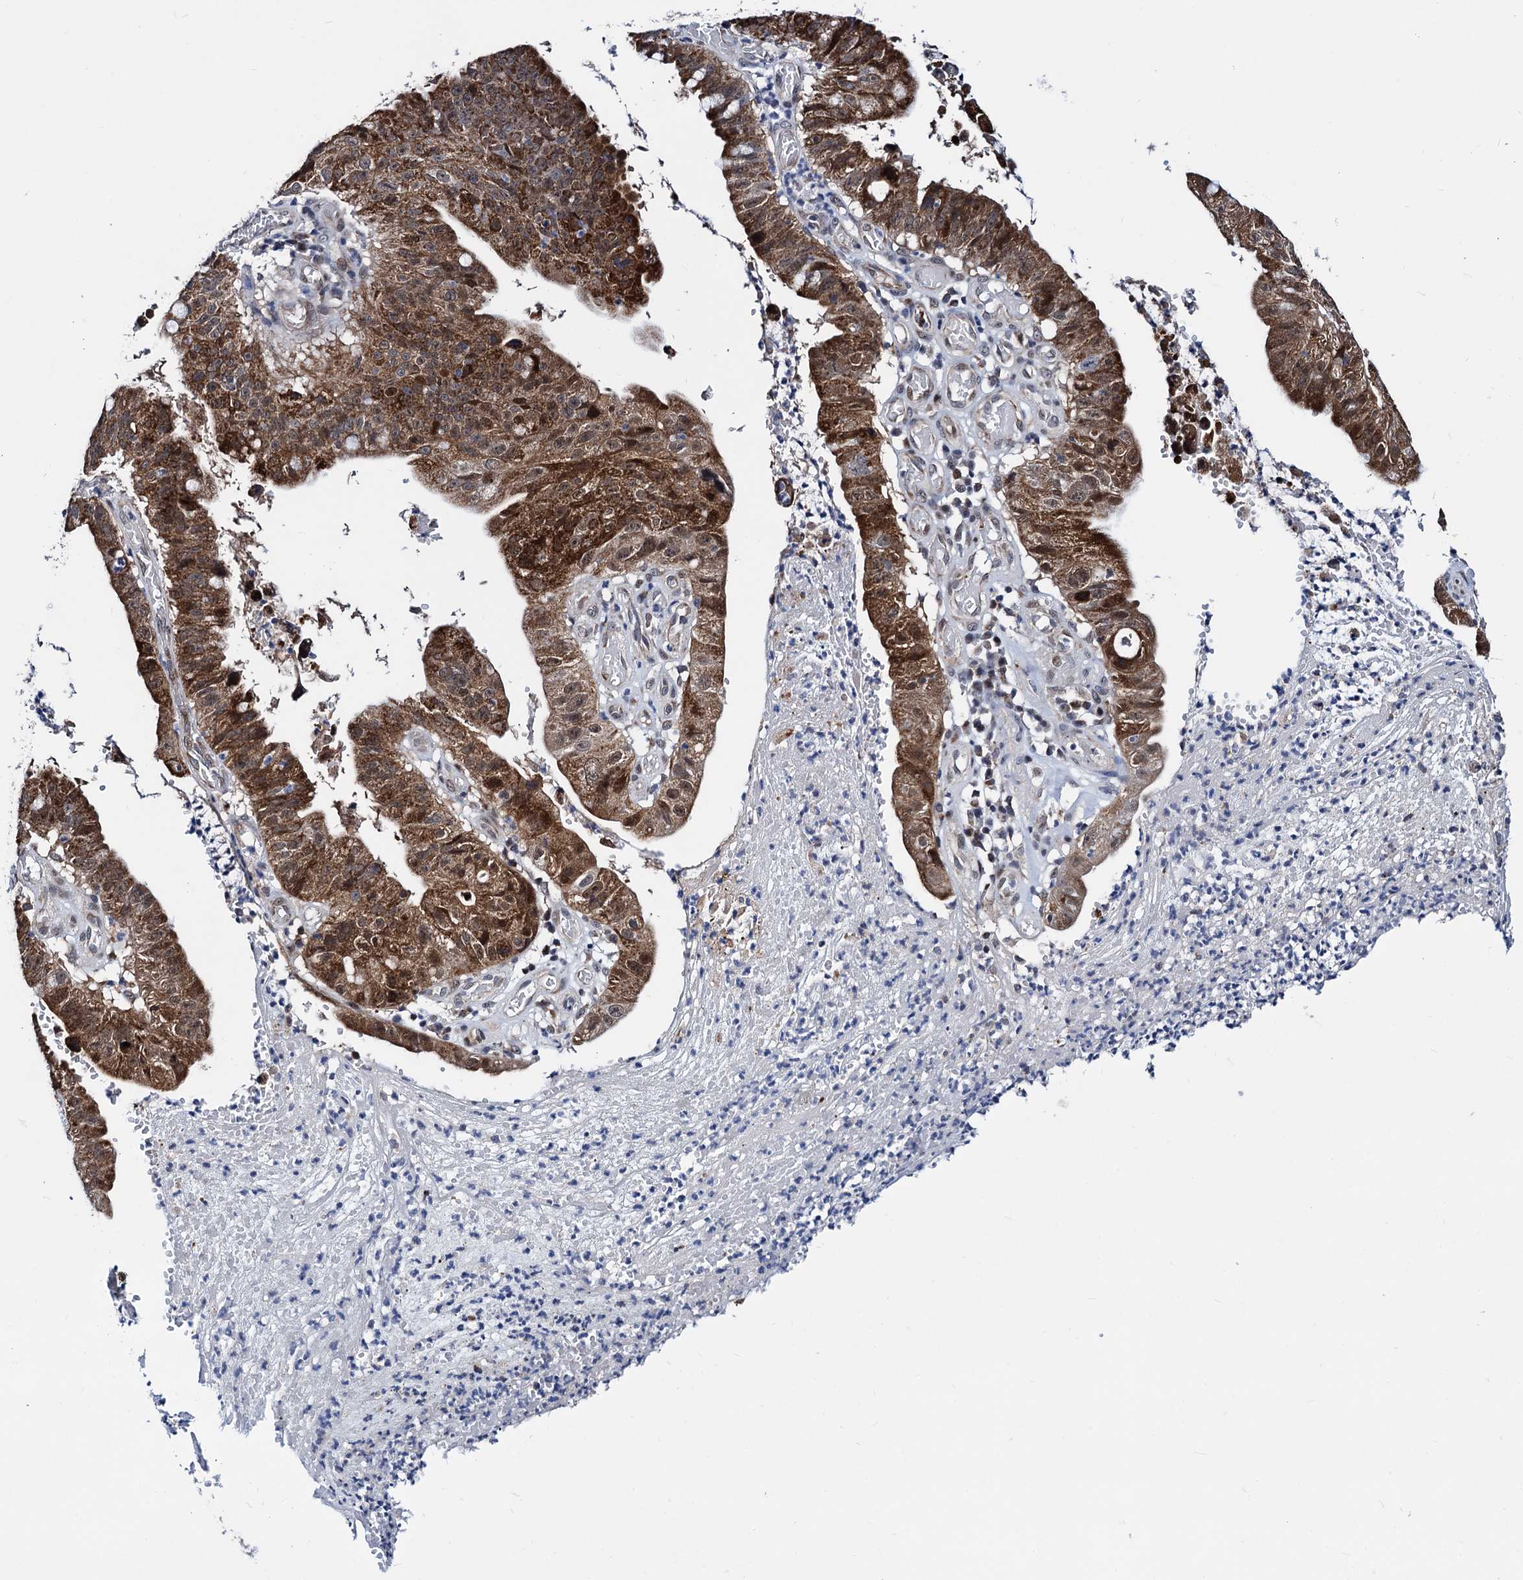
{"staining": {"intensity": "strong", "quantity": ">75%", "location": "cytoplasmic/membranous,nuclear"}, "tissue": "stomach cancer", "cell_type": "Tumor cells", "image_type": "cancer", "snomed": [{"axis": "morphology", "description": "Adenocarcinoma, NOS"}, {"axis": "topography", "description": "Stomach"}], "caption": "The micrograph demonstrates a brown stain indicating the presence of a protein in the cytoplasmic/membranous and nuclear of tumor cells in adenocarcinoma (stomach).", "gene": "COA4", "patient": {"sex": "male", "age": 59}}